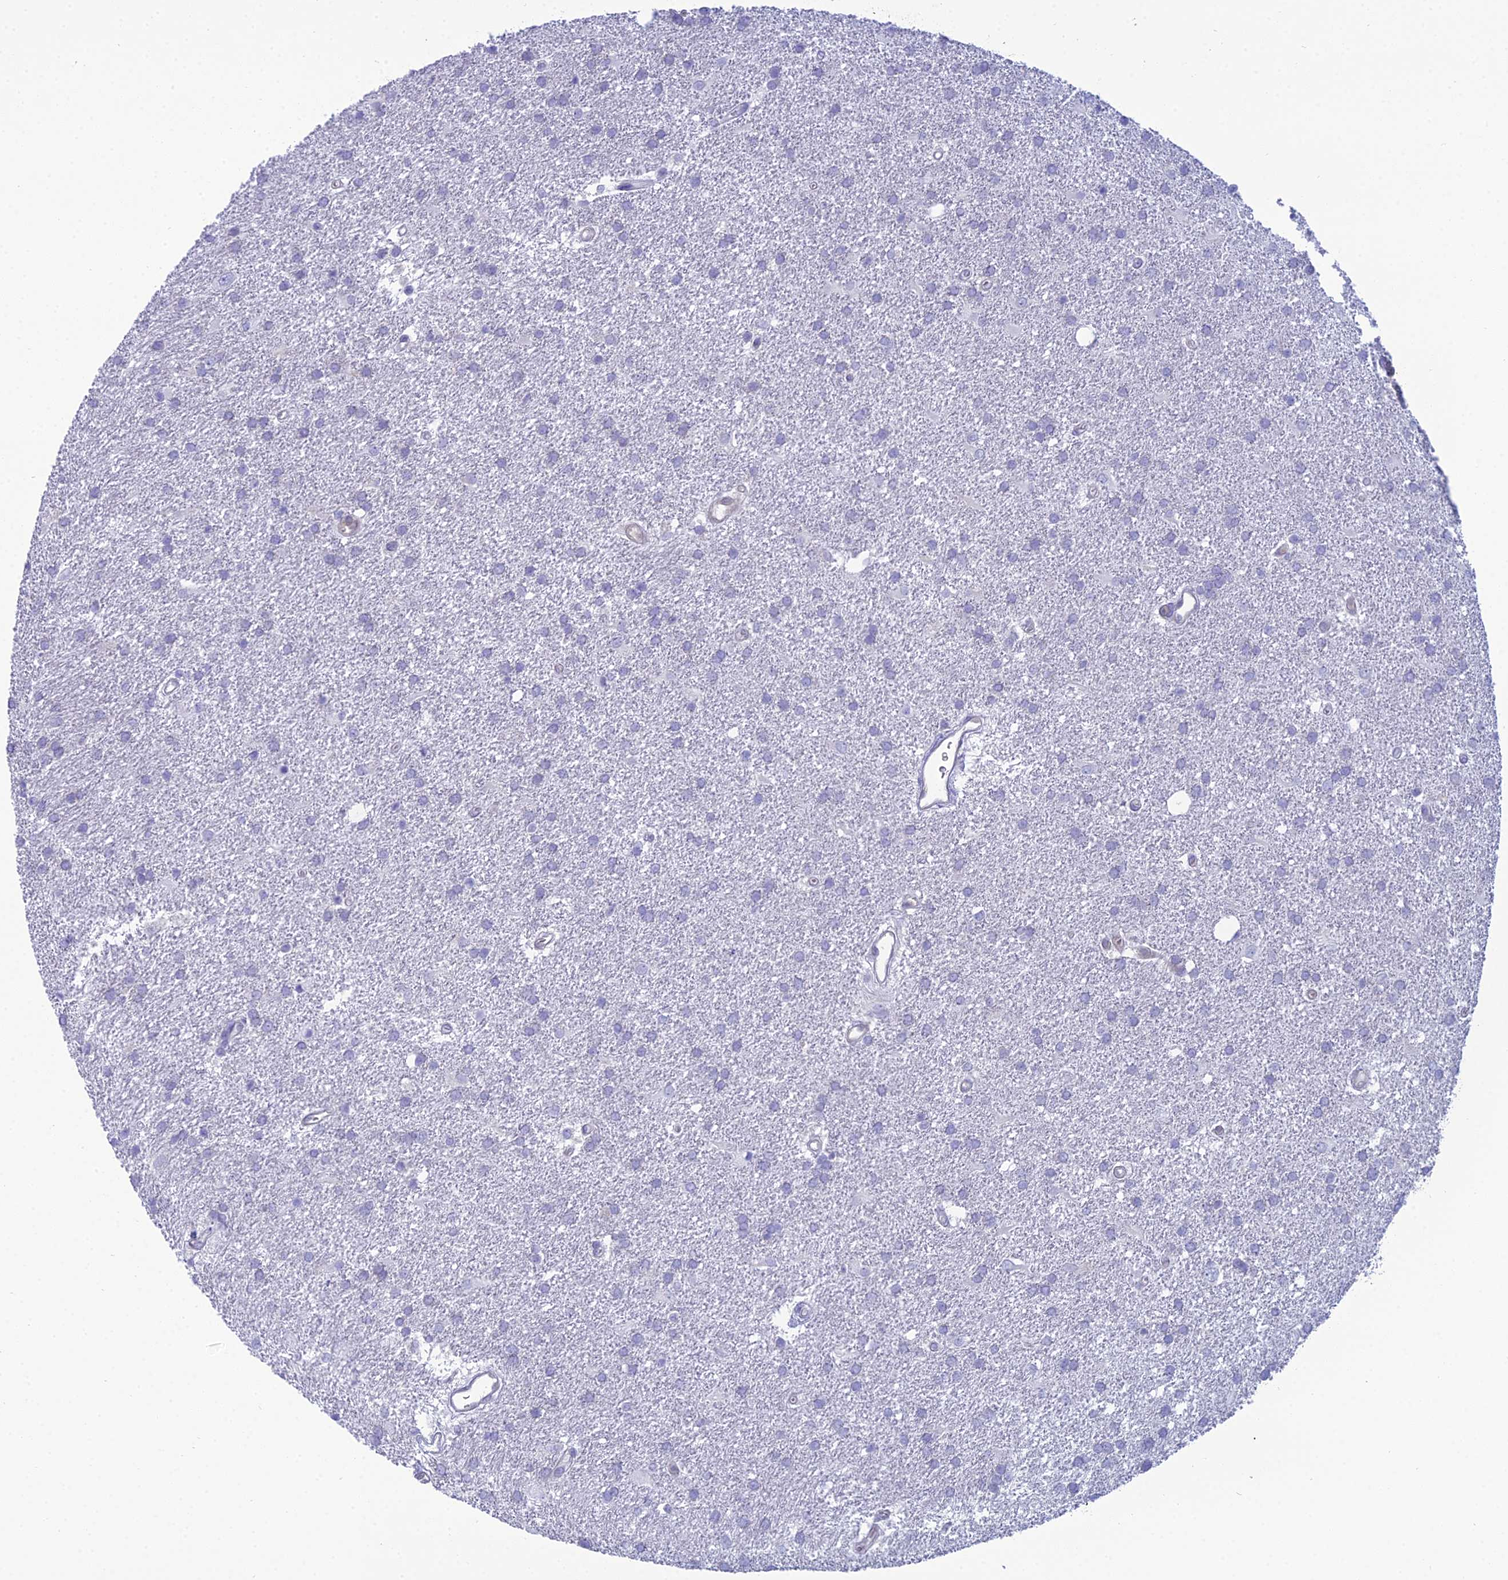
{"staining": {"intensity": "negative", "quantity": "none", "location": "none"}, "tissue": "glioma", "cell_type": "Tumor cells", "image_type": "cancer", "snomed": [{"axis": "morphology", "description": "Glioma, malignant, Low grade"}, {"axis": "topography", "description": "Brain"}], "caption": "The histopathology image exhibits no staining of tumor cells in malignant low-grade glioma. (Brightfield microscopy of DAB immunohistochemistry (IHC) at high magnification).", "gene": "GNPNAT1", "patient": {"sex": "male", "age": 66}}